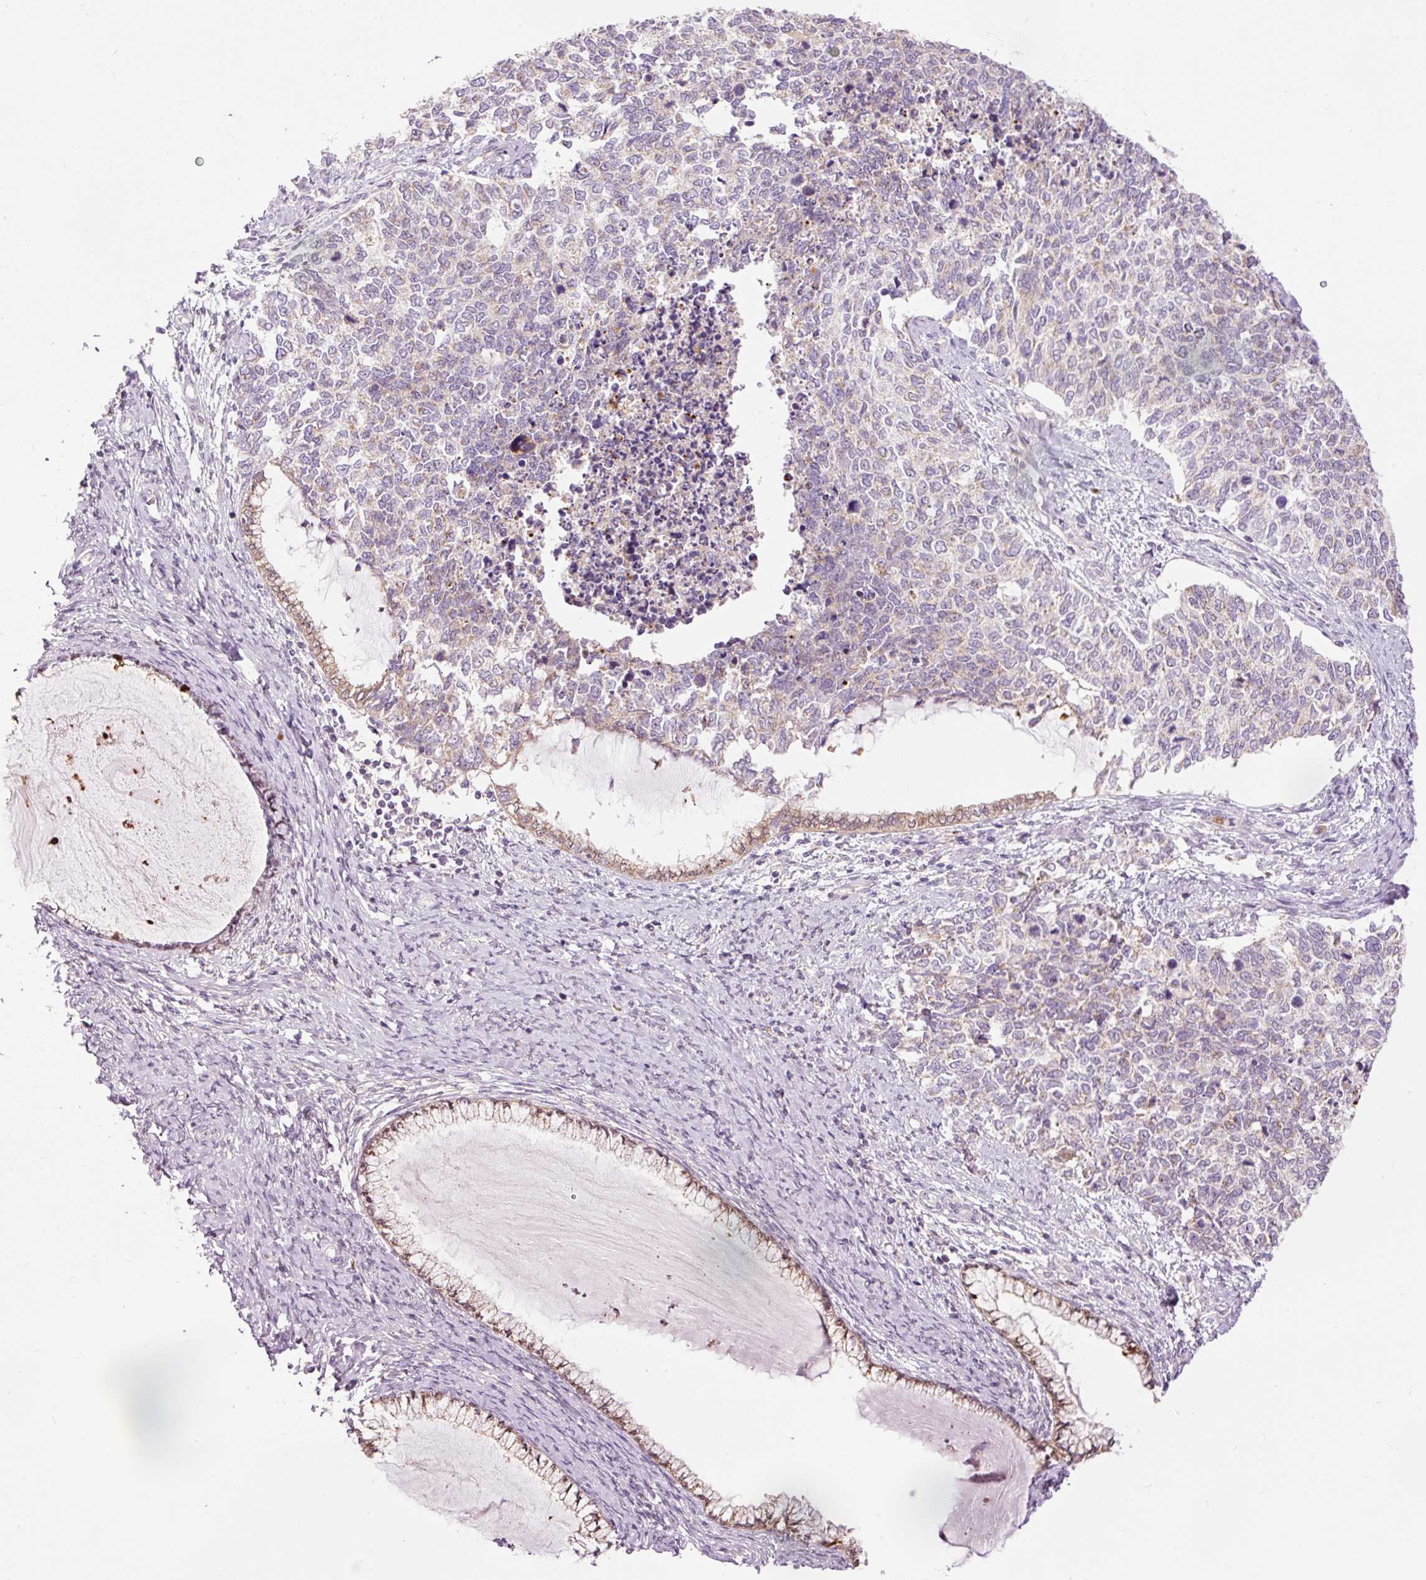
{"staining": {"intensity": "weak", "quantity": "<25%", "location": "cytoplasmic/membranous"}, "tissue": "cervical cancer", "cell_type": "Tumor cells", "image_type": "cancer", "snomed": [{"axis": "morphology", "description": "Squamous cell carcinoma, NOS"}, {"axis": "topography", "description": "Cervix"}], "caption": "A histopathology image of cervical cancer stained for a protein displays no brown staining in tumor cells. (Stains: DAB immunohistochemistry with hematoxylin counter stain, Microscopy: brightfield microscopy at high magnification).", "gene": "PRDX5", "patient": {"sex": "female", "age": 63}}